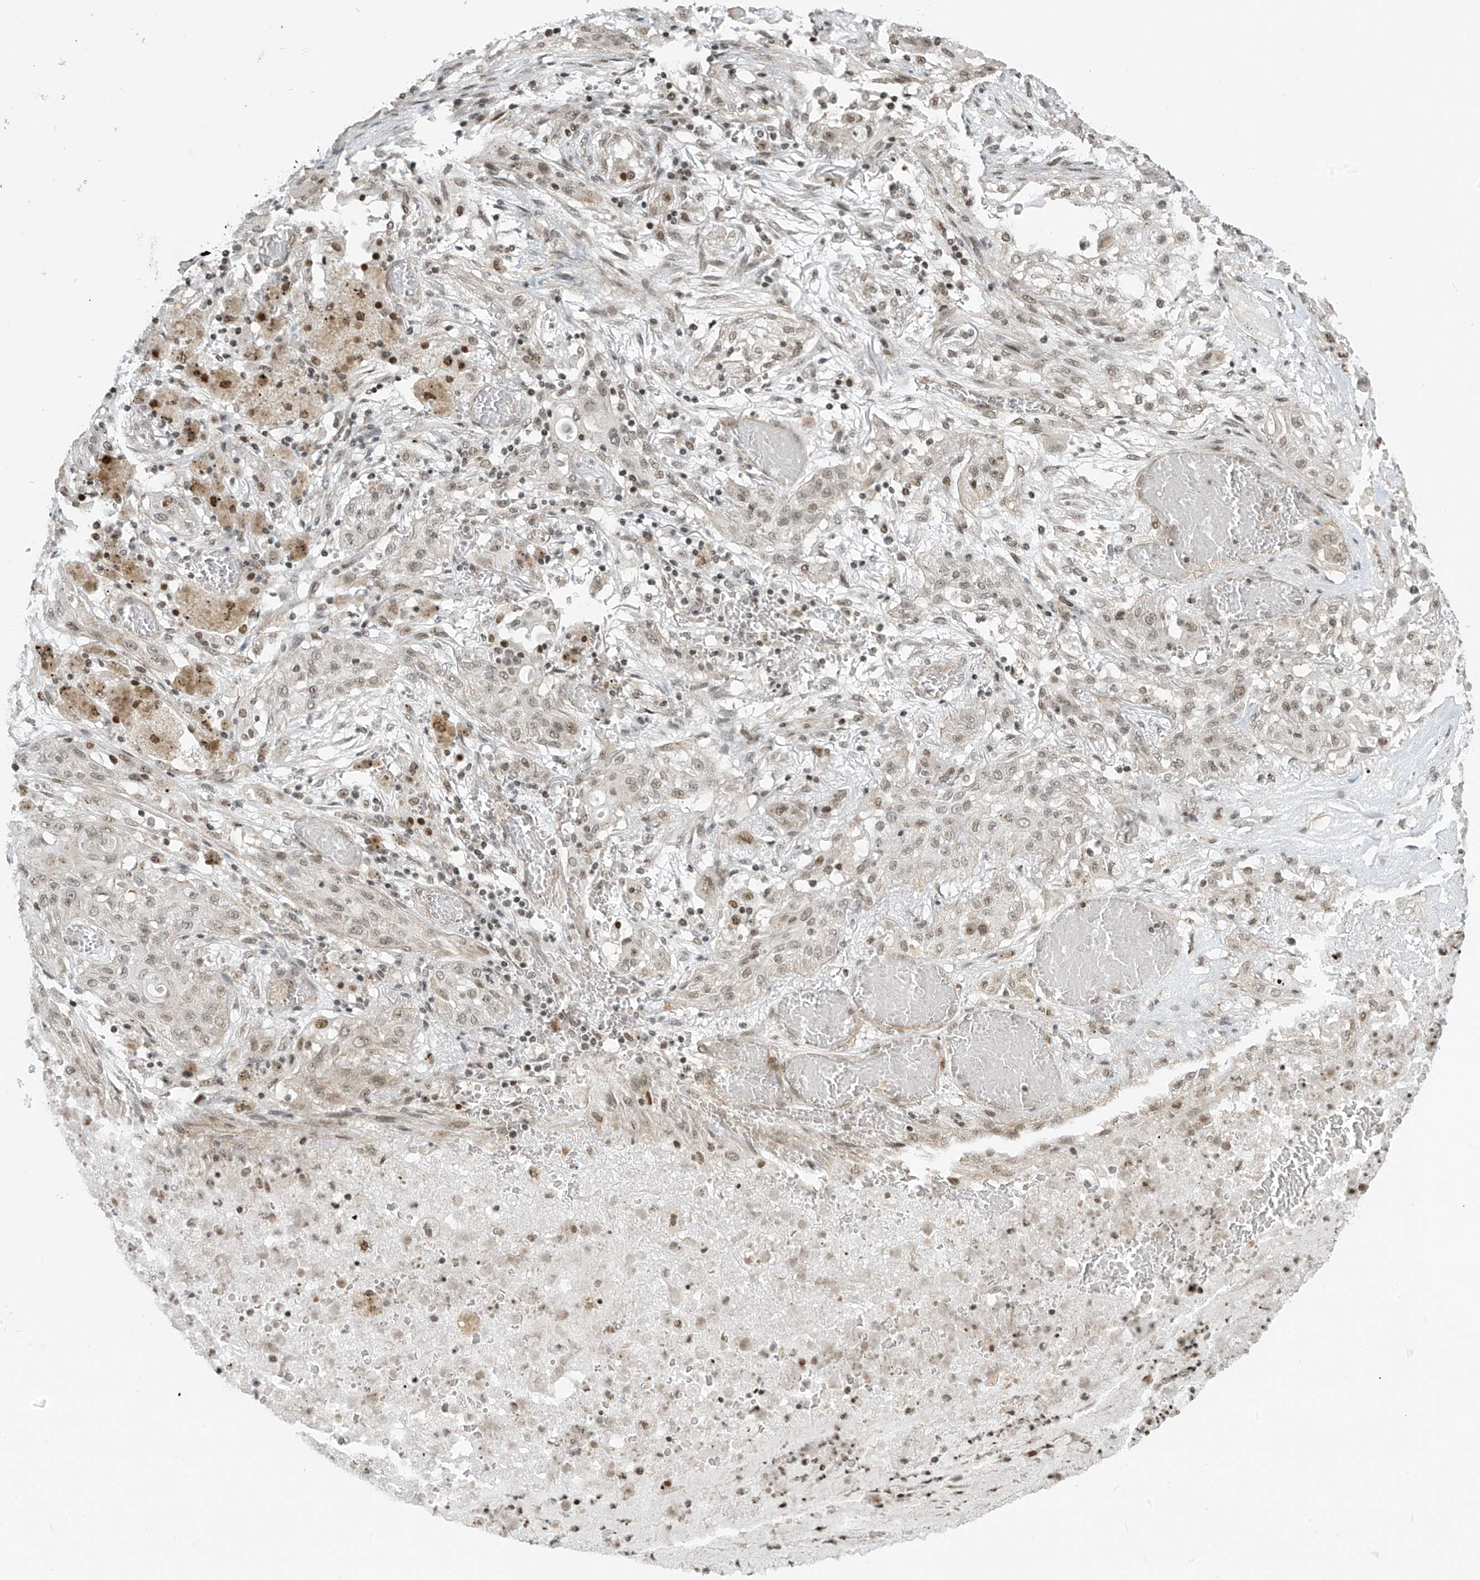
{"staining": {"intensity": "weak", "quantity": ">75%", "location": "cytoplasmic/membranous"}, "tissue": "lung cancer", "cell_type": "Tumor cells", "image_type": "cancer", "snomed": [{"axis": "morphology", "description": "Squamous cell carcinoma, NOS"}, {"axis": "topography", "description": "Lung"}], "caption": "This micrograph demonstrates IHC staining of lung squamous cell carcinoma, with low weak cytoplasmic/membranous expression in about >75% of tumor cells.", "gene": "METAP1D", "patient": {"sex": "female", "age": 47}}